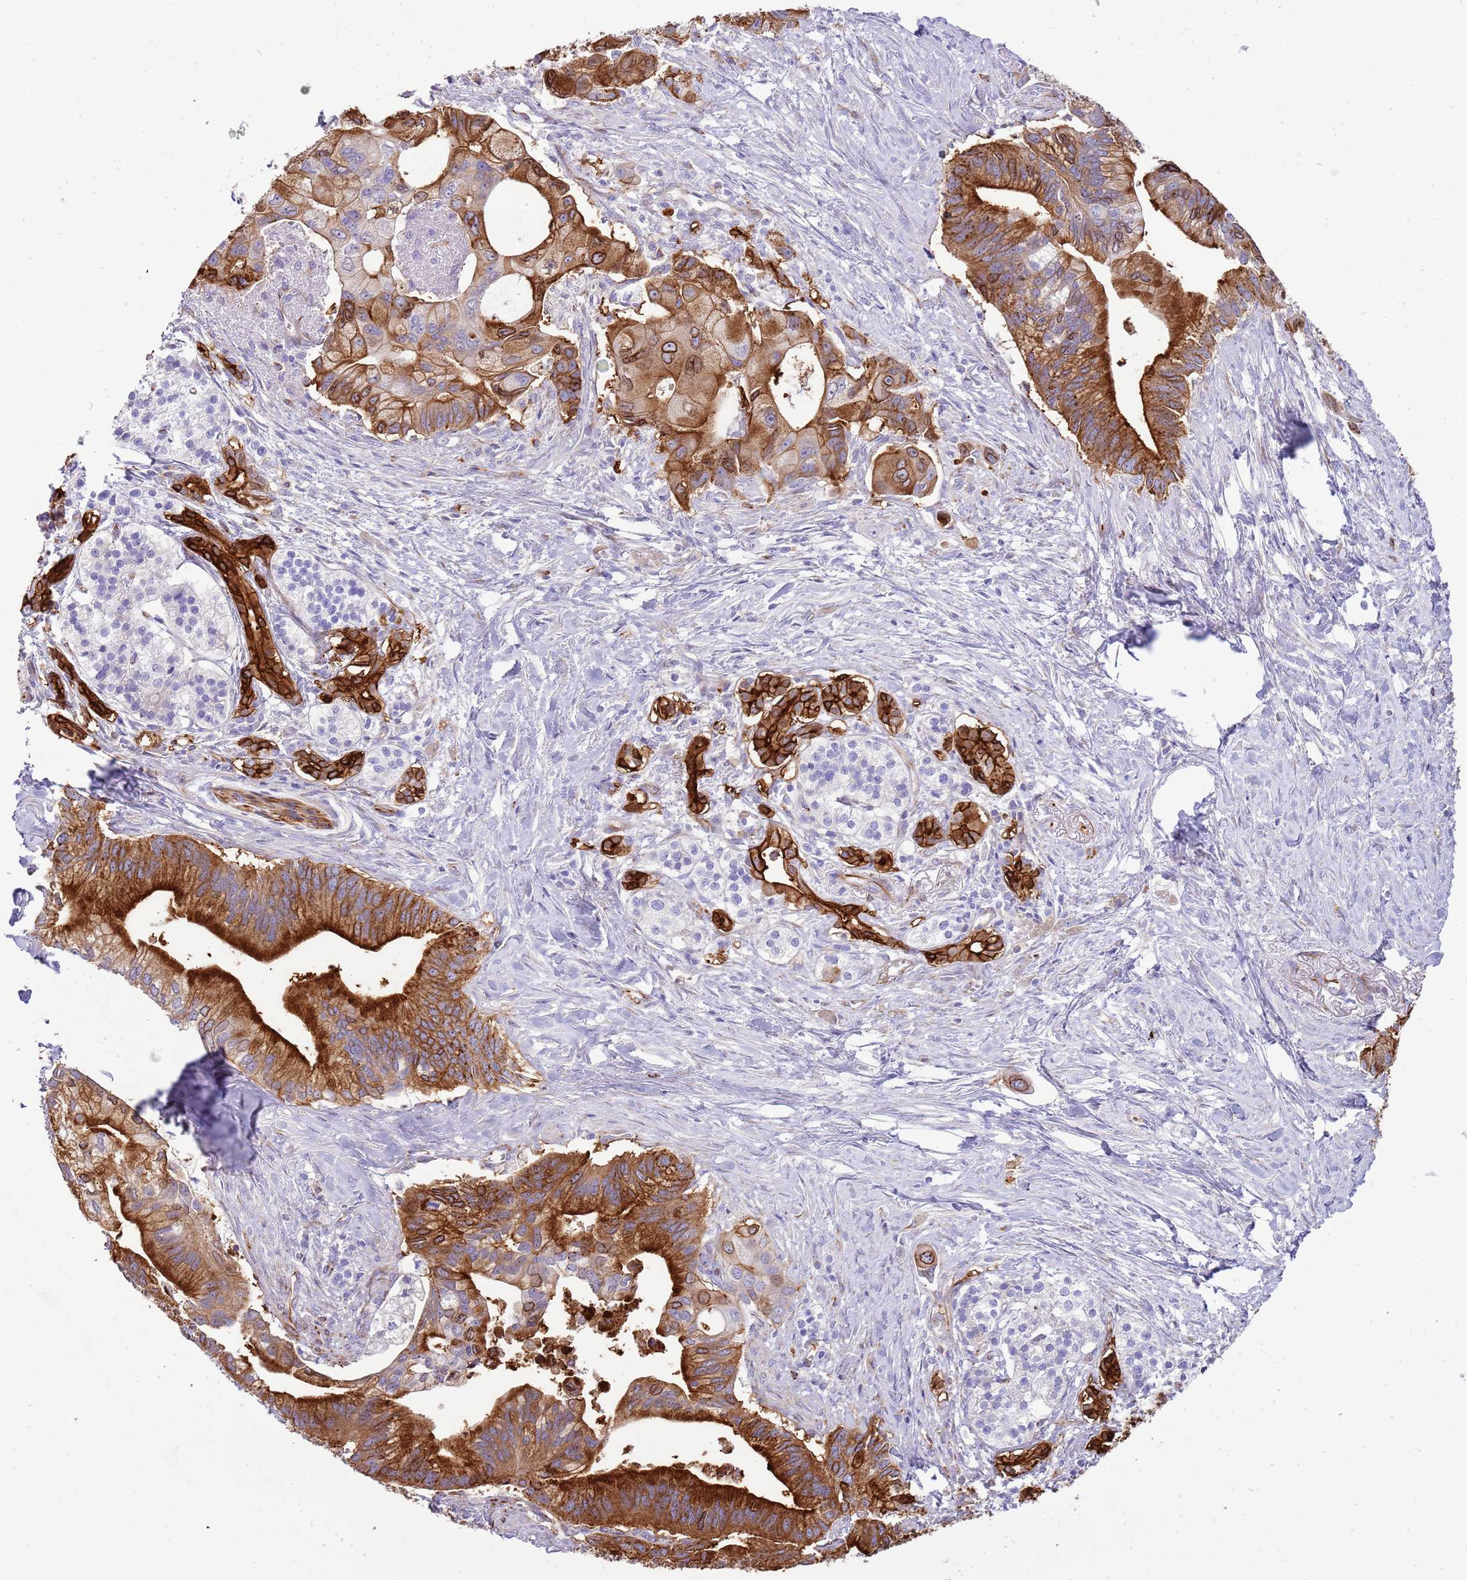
{"staining": {"intensity": "strong", "quantity": ">75%", "location": "cytoplasmic/membranous"}, "tissue": "pancreatic cancer", "cell_type": "Tumor cells", "image_type": "cancer", "snomed": [{"axis": "morphology", "description": "Adenocarcinoma, NOS"}, {"axis": "topography", "description": "Pancreas"}], "caption": "Approximately >75% of tumor cells in adenocarcinoma (pancreatic) demonstrate strong cytoplasmic/membranous protein positivity as visualized by brown immunohistochemical staining.", "gene": "ZDHHC1", "patient": {"sex": "male", "age": 68}}